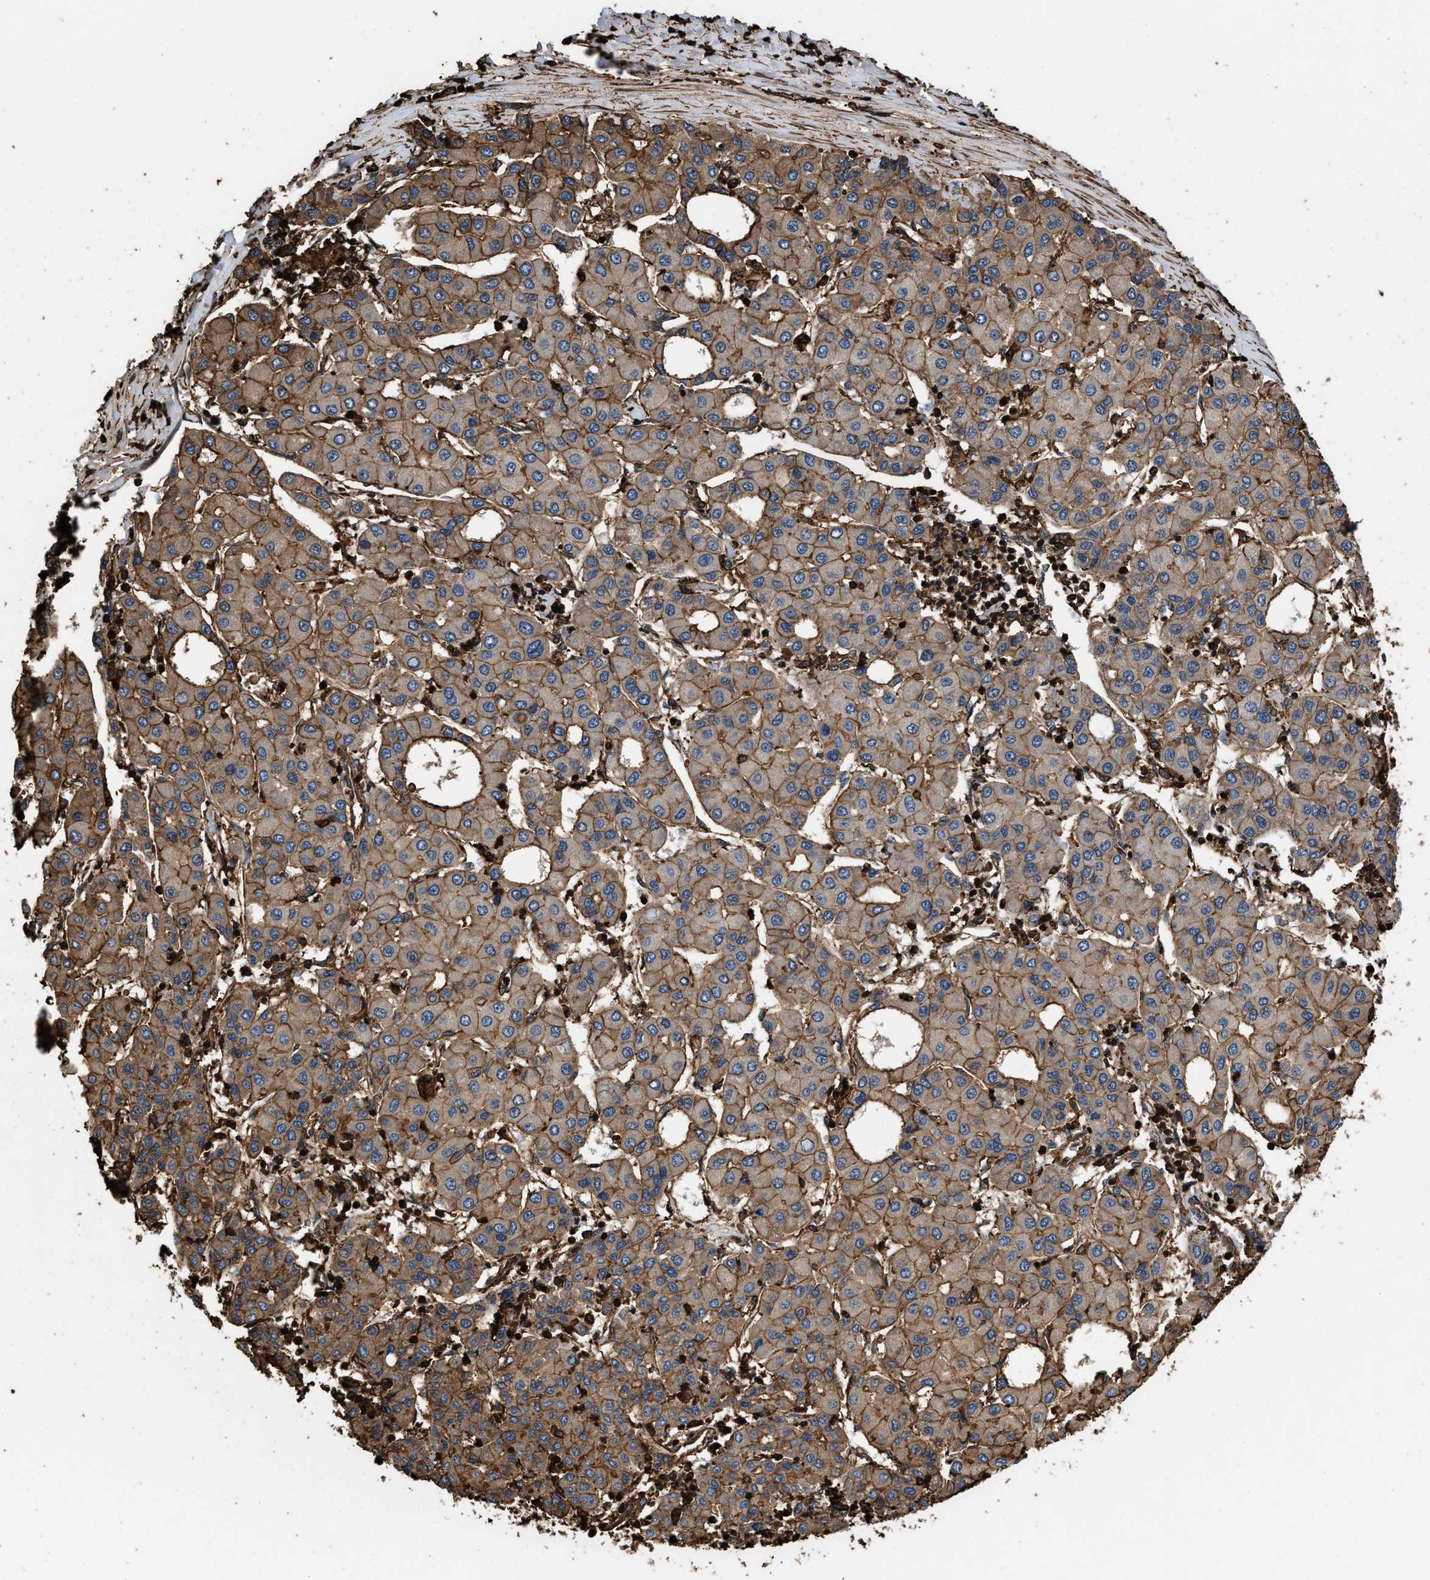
{"staining": {"intensity": "moderate", "quantity": ">75%", "location": "cytoplasmic/membranous"}, "tissue": "liver cancer", "cell_type": "Tumor cells", "image_type": "cancer", "snomed": [{"axis": "morphology", "description": "Carcinoma, Hepatocellular, NOS"}, {"axis": "topography", "description": "Liver"}], "caption": "This micrograph exhibits IHC staining of liver cancer, with medium moderate cytoplasmic/membranous expression in about >75% of tumor cells.", "gene": "KBTBD2", "patient": {"sex": "male", "age": 65}}